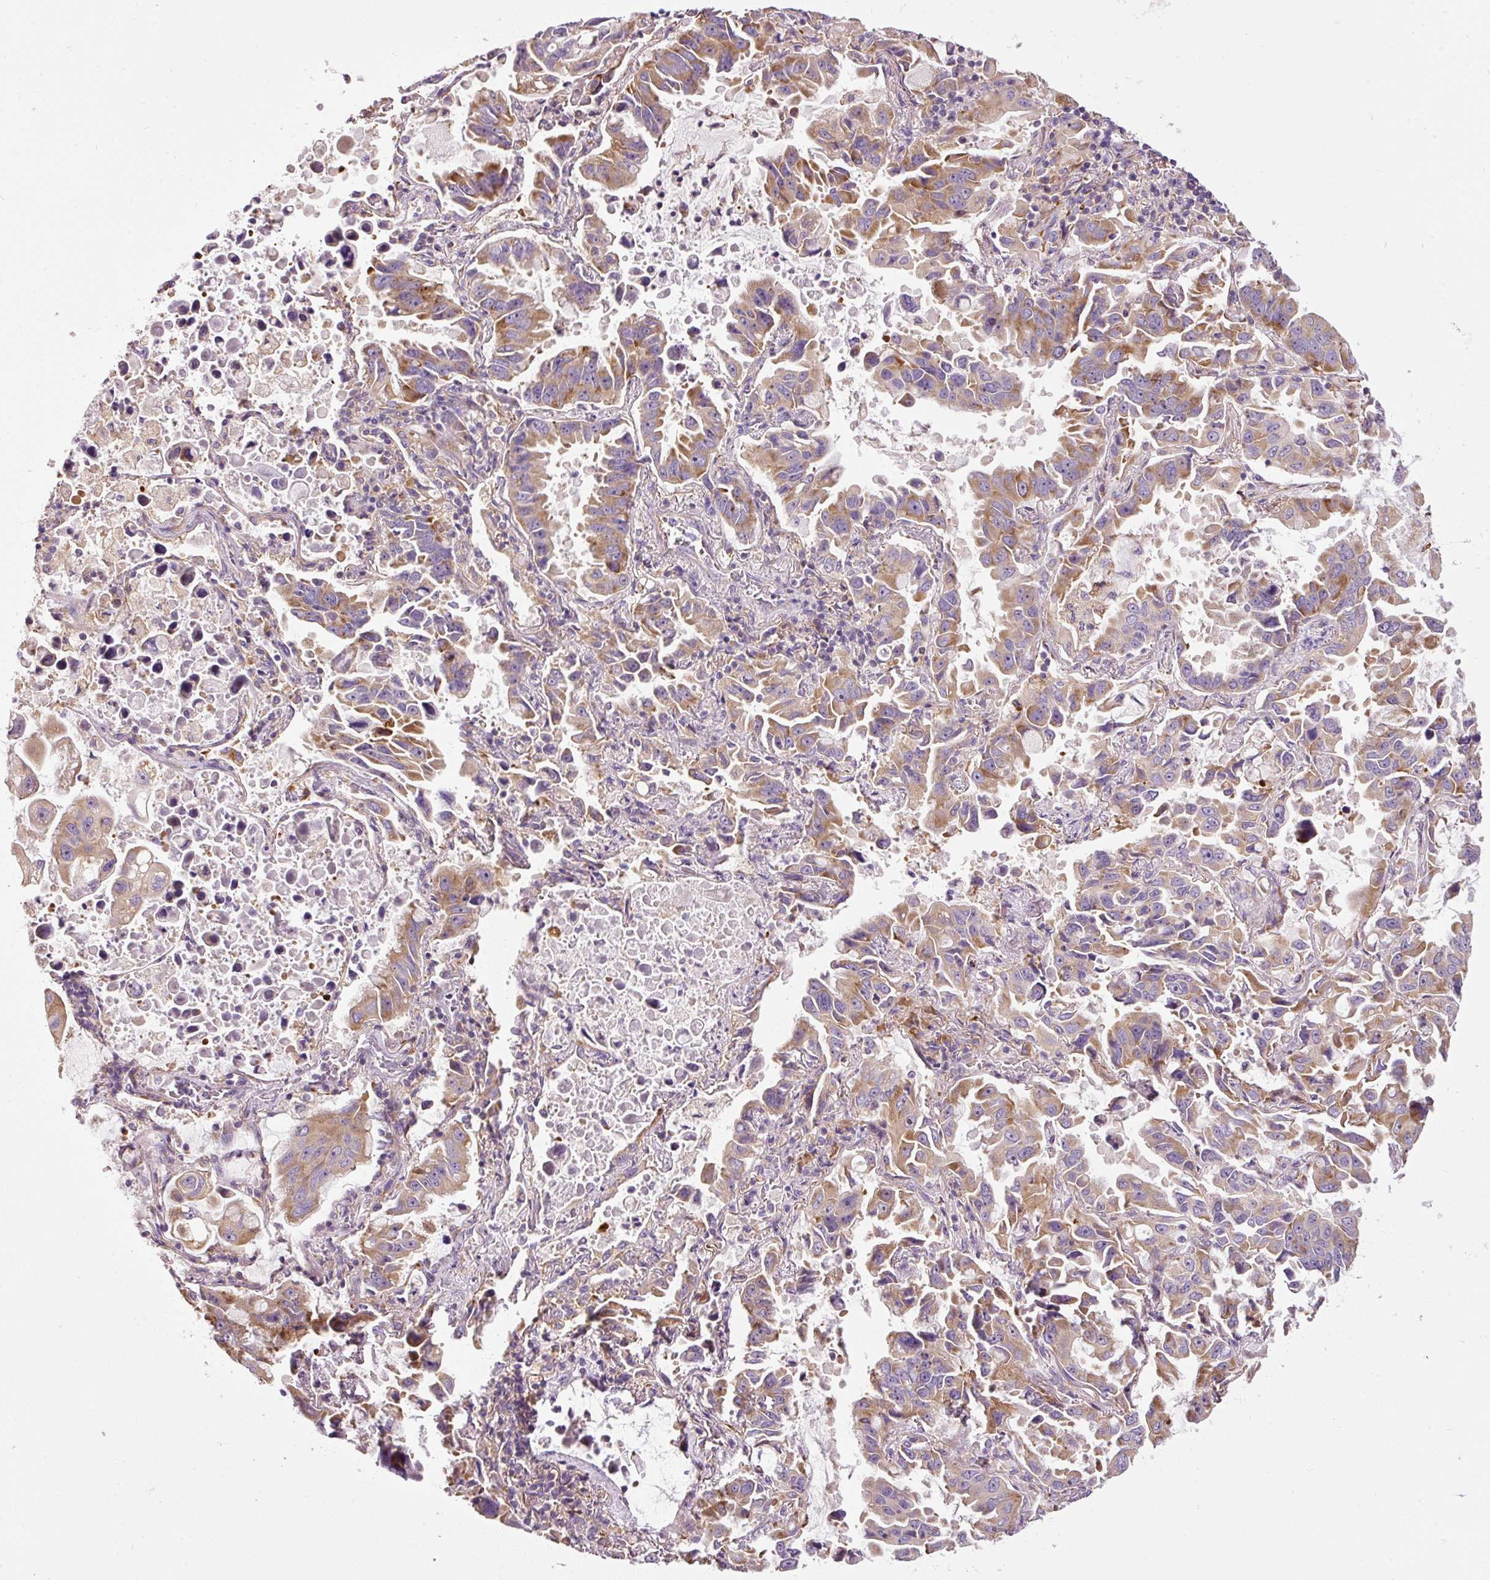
{"staining": {"intensity": "moderate", "quantity": ">75%", "location": "cytoplasmic/membranous"}, "tissue": "lung cancer", "cell_type": "Tumor cells", "image_type": "cancer", "snomed": [{"axis": "morphology", "description": "Adenocarcinoma, NOS"}, {"axis": "topography", "description": "Lung"}], "caption": "The micrograph reveals staining of lung cancer (adenocarcinoma), revealing moderate cytoplasmic/membranous protein positivity (brown color) within tumor cells.", "gene": "RPL10A", "patient": {"sex": "male", "age": 64}}